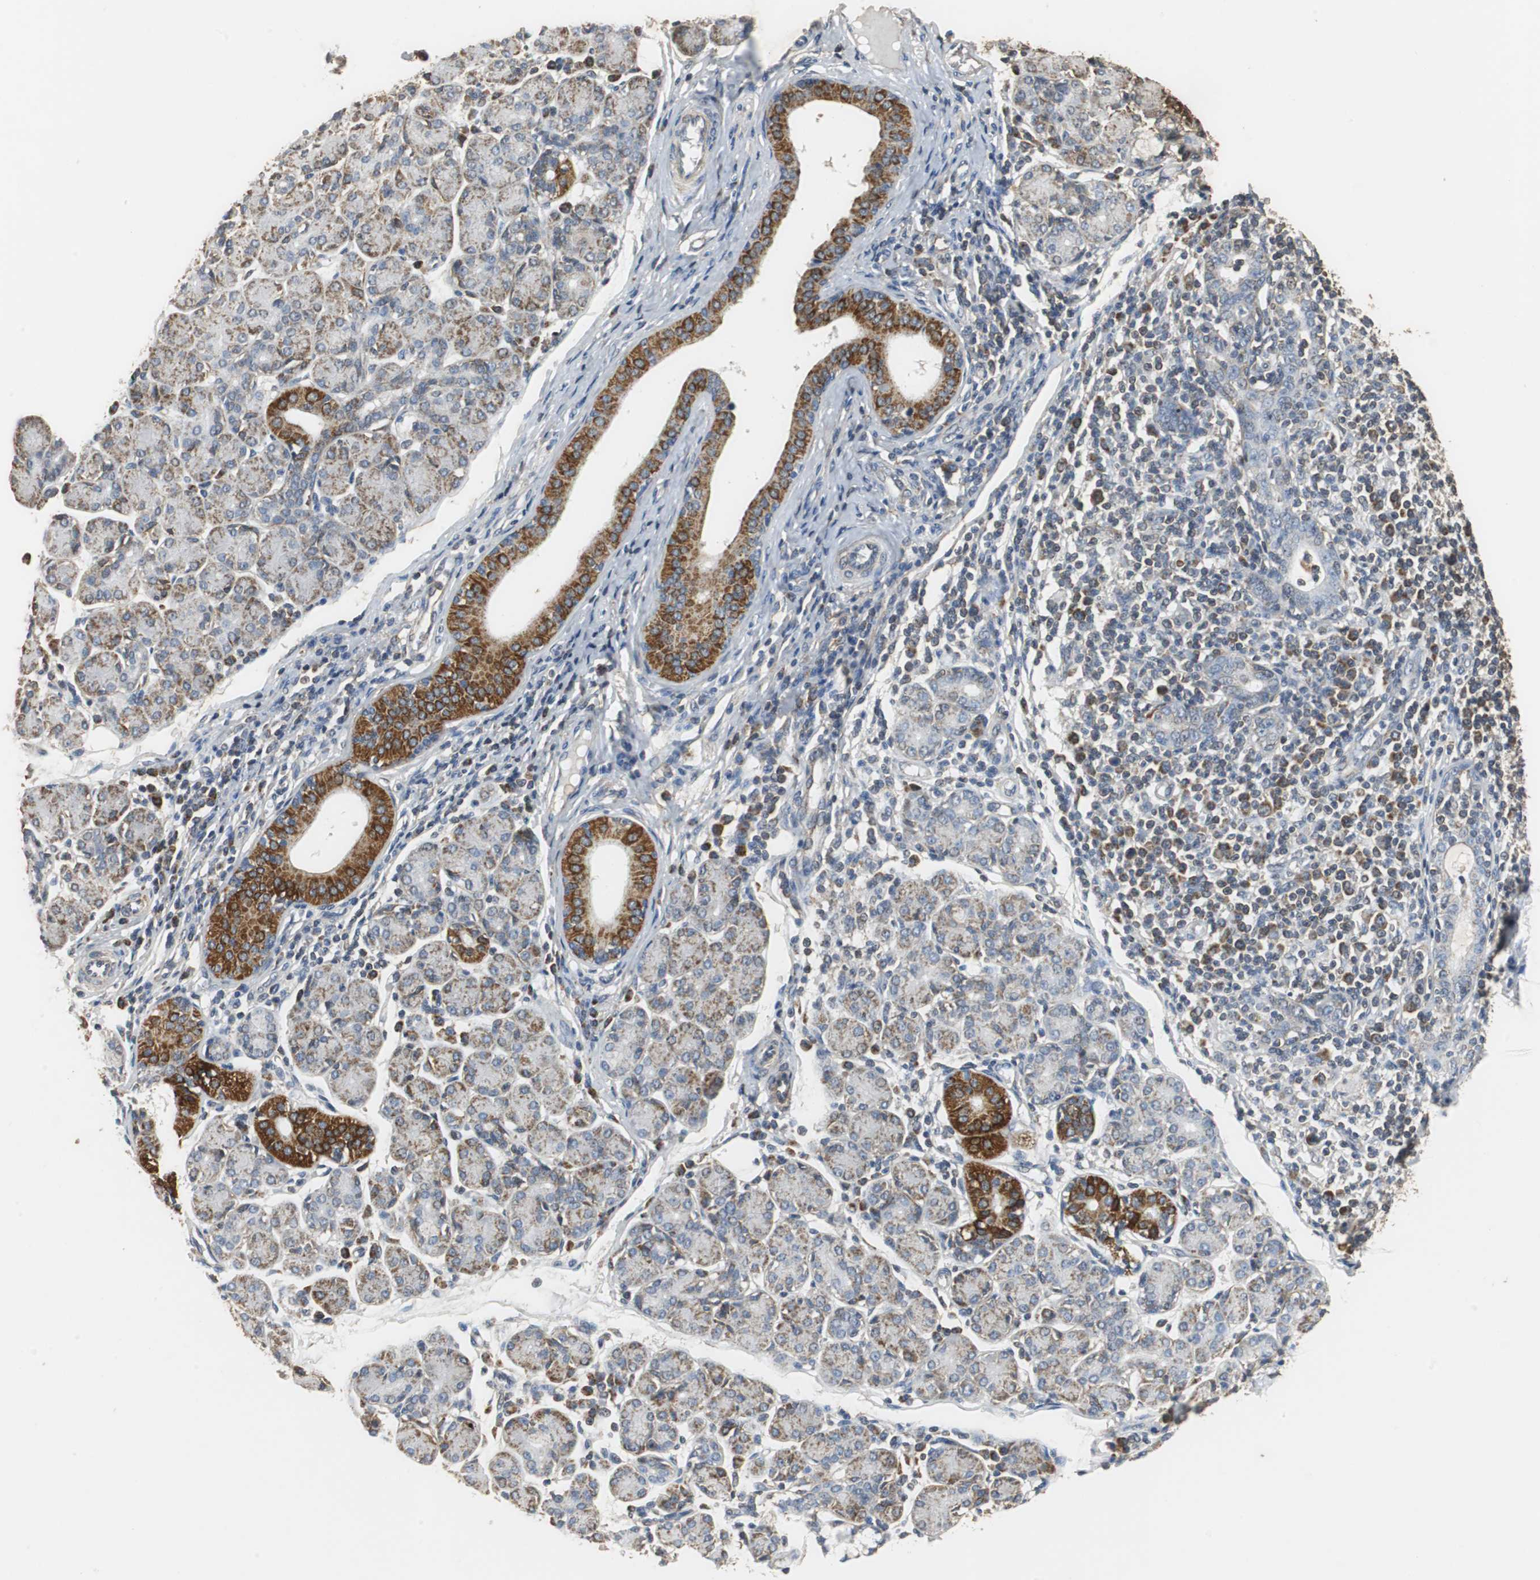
{"staining": {"intensity": "moderate", "quantity": "25%-75%", "location": "cytoplasmic/membranous"}, "tissue": "salivary gland", "cell_type": "Glandular cells", "image_type": "normal", "snomed": [{"axis": "morphology", "description": "Normal tissue, NOS"}, {"axis": "morphology", "description": "Inflammation, NOS"}, {"axis": "topography", "description": "Lymph node"}, {"axis": "topography", "description": "Salivary gland"}], "caption": "Immunohistochemical staining of unremarkable salivary gland demonstrates medium levels of moderate cytoplasmic/membranous positivity in approximately 25%-75% of glandular cells. (Brightfield microscopy of DAB IHC at high magnification).", "gene": "NNT", "patient": {"sex": "male", "age": 3}}